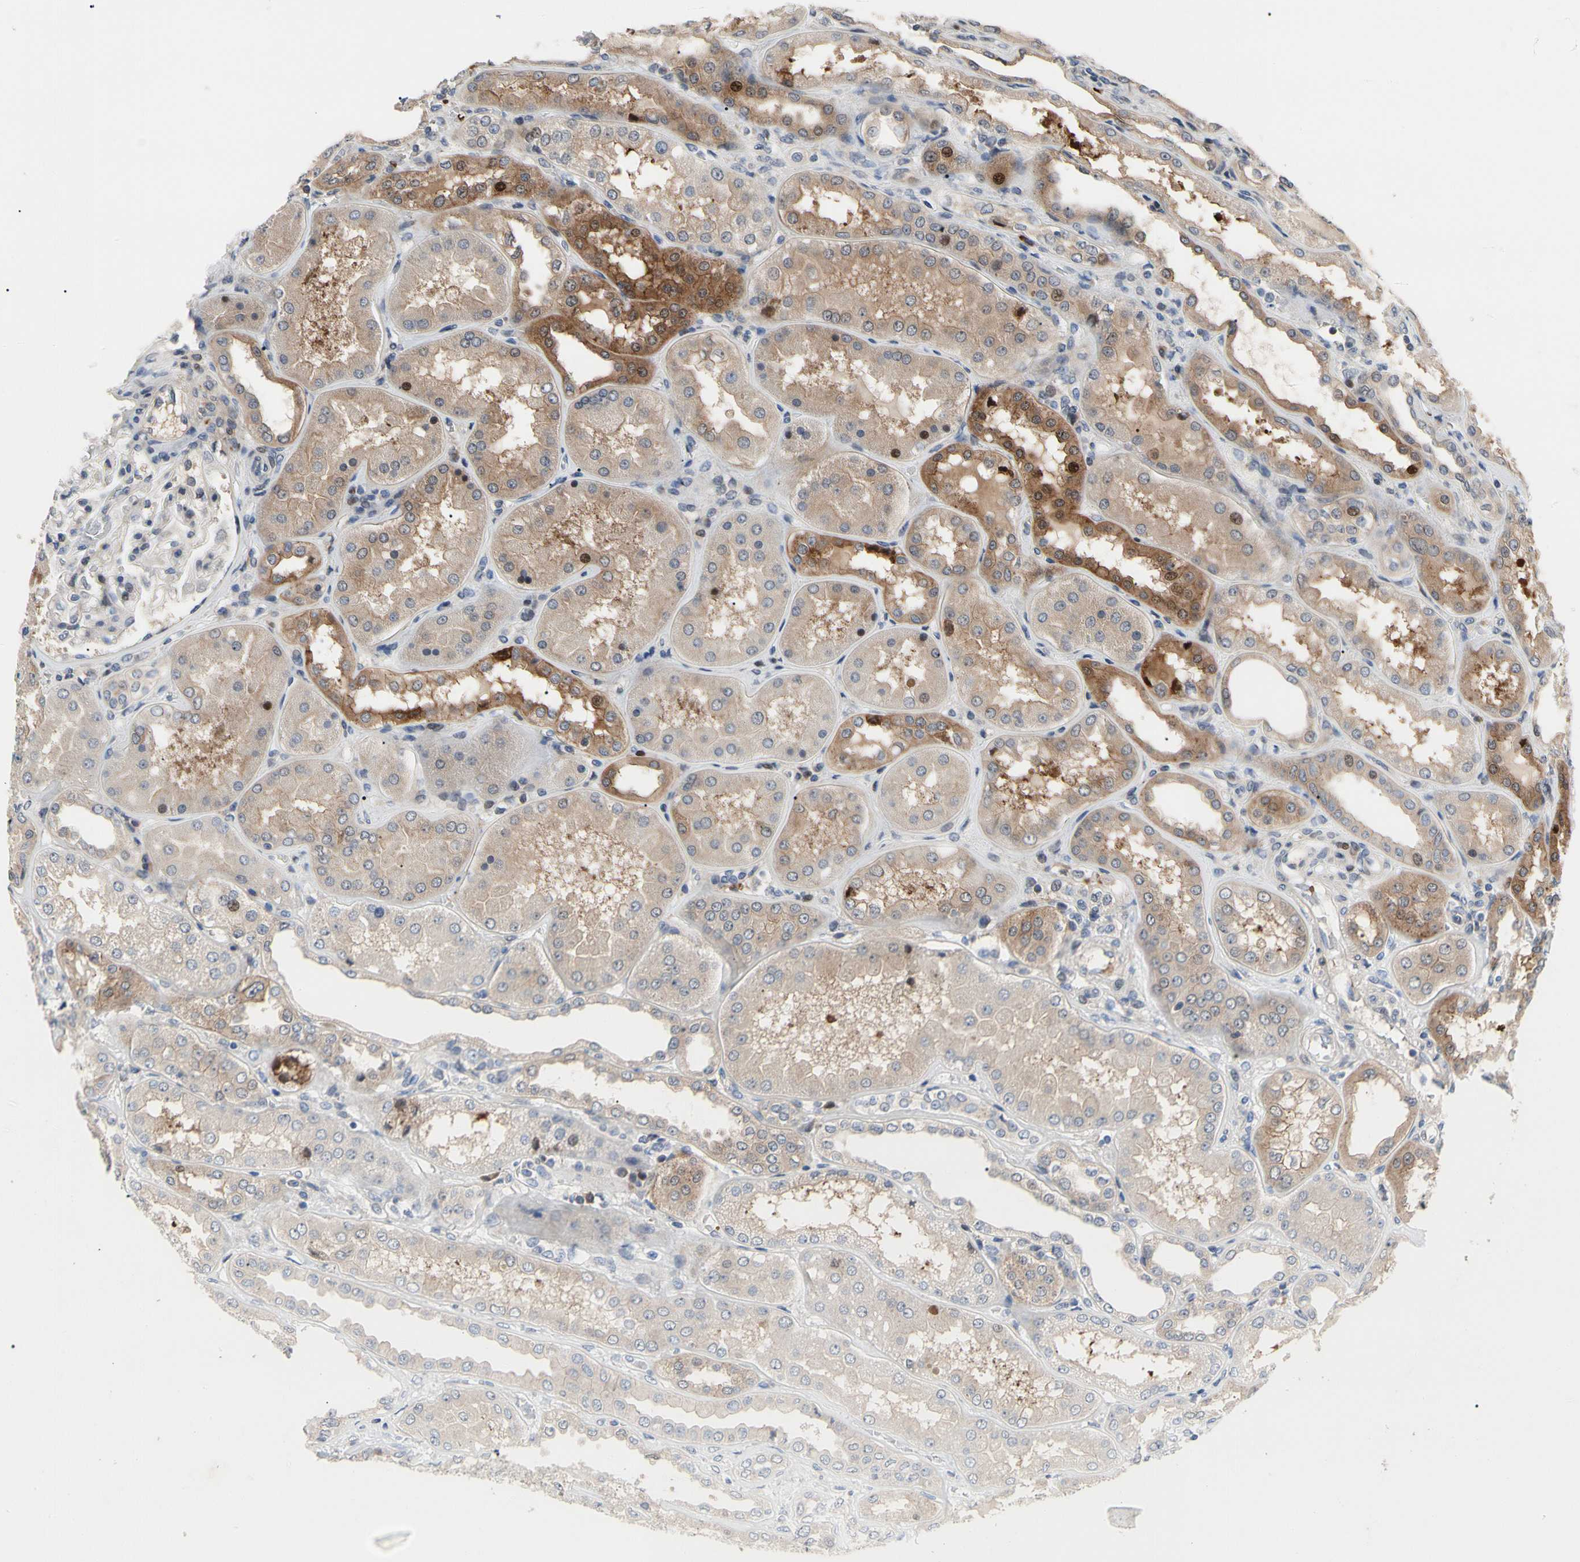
{"staining": {"intensity": "weak", "quantity": "<25%", "location": "cytoplasmic/membranous"}, "tissue": "kidney", "cell_type": "Cells in glomeruli", "image_type": "normal", "snomed": [{"axis": "morphology", "description": "Normal tissue, NOS"}, {"axis": "topography", "description": "Kidney"}], "caption": "This is a histopathology image of immunohistochemistry staining of benign kidney, which shows no staining in cells in glomeruli.", "gene": "HMGCR", "patient": {"sex": "female", "age": 56}}